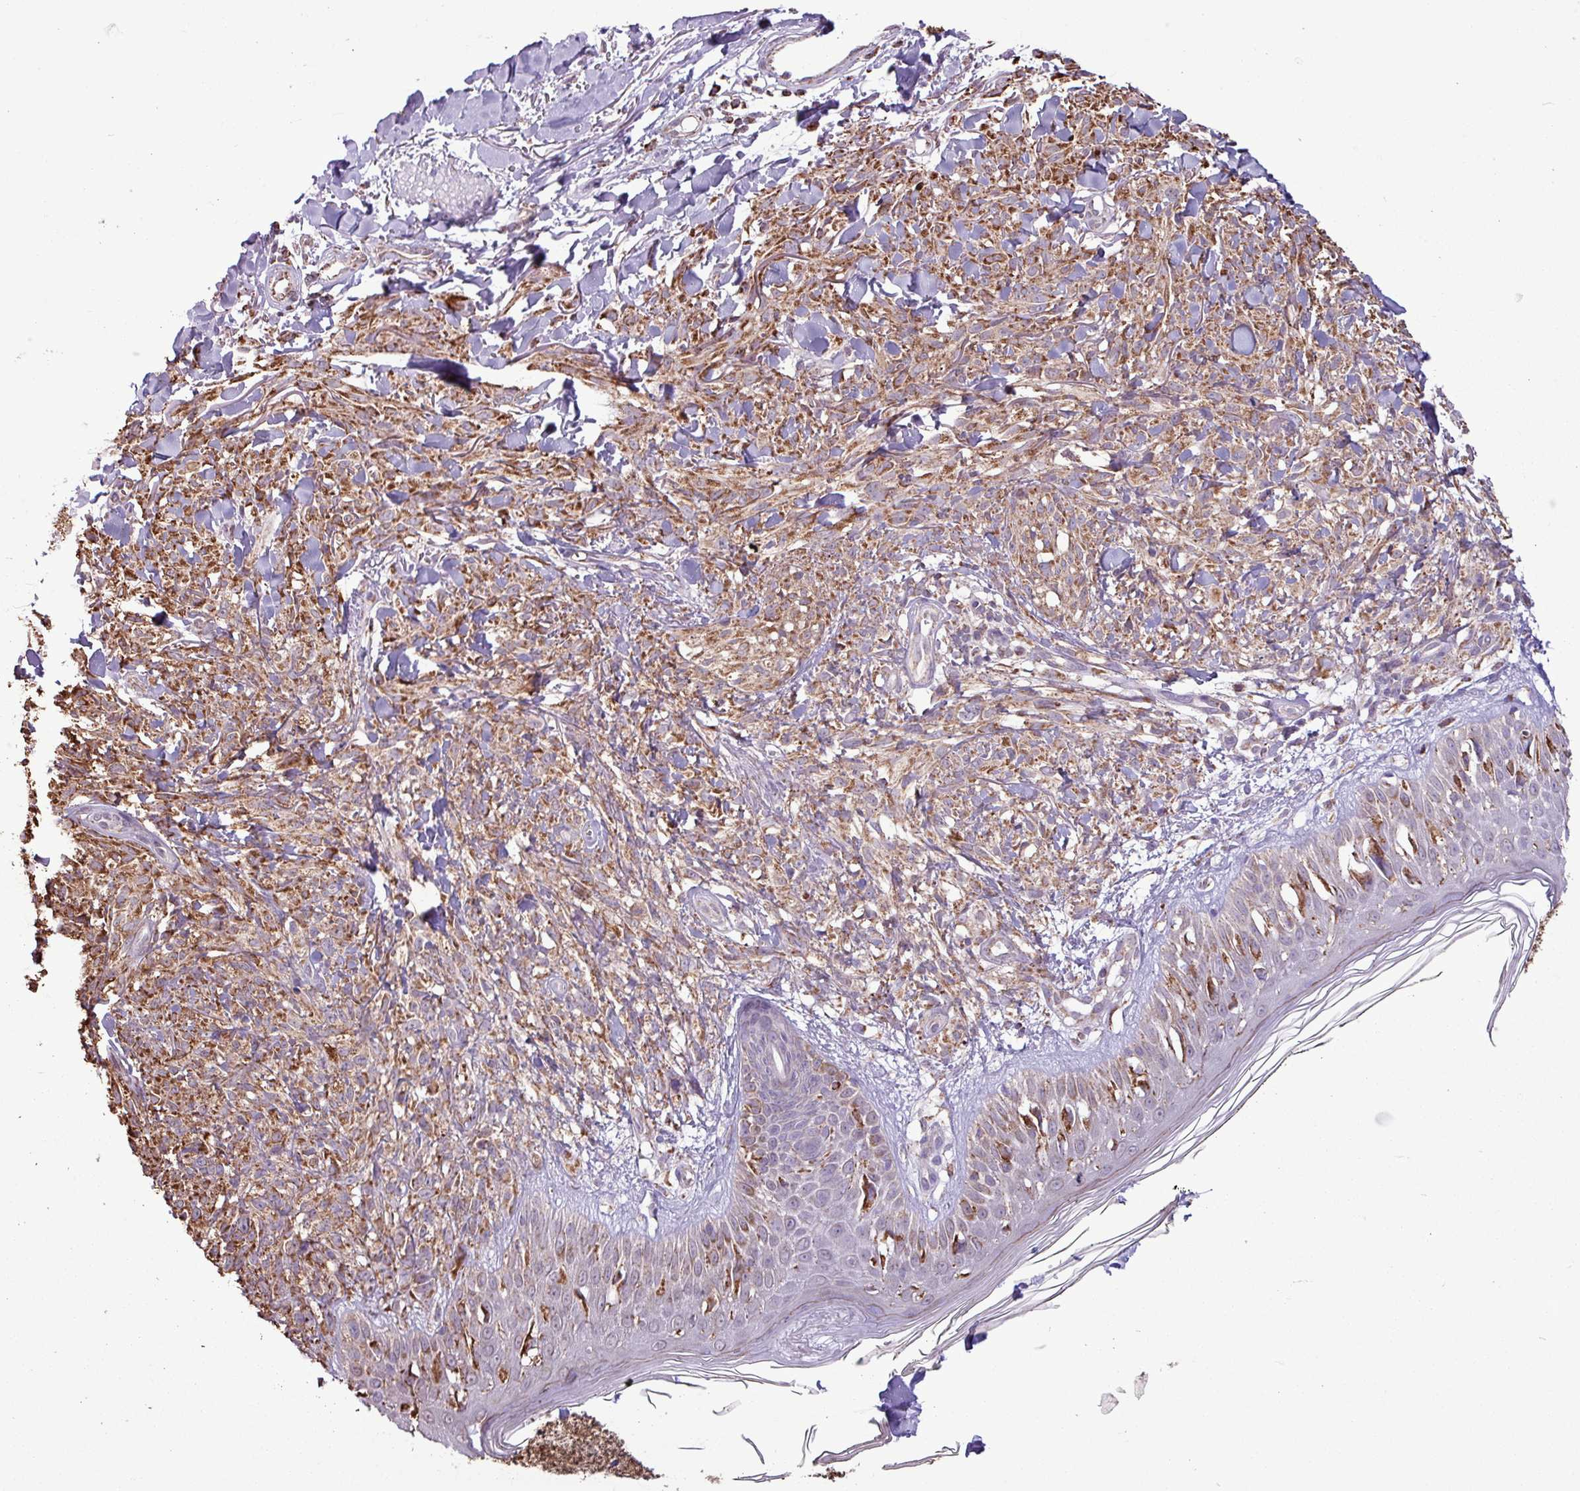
{"staining": {"intensity": "moderate", "quantity": ">75%", "location": "cytoplasmic/membranous"}, "tissue": "melanoma", "cell_type": "Tumor cells", "image_type": "cancer", "snomed": [{"axis": "morphology", "description": "Malignant melanoma, NOS"}, {"axis": "topography", "description": "Skin of forearm"}], "caption": "Melanoma was stained to show a protein in brown. There is medium levels of moderate cytoplasmic/membranous staining in approximately >75% of tumor cells. The staining is performed using DAB (3,3'-diaminobenzidine) brown chromogen to label protein expression. The nuclei are counter-stained blue using hematoxylin.", "gene": "ALG8", "patient": {"sex": "female", "age": 65}}